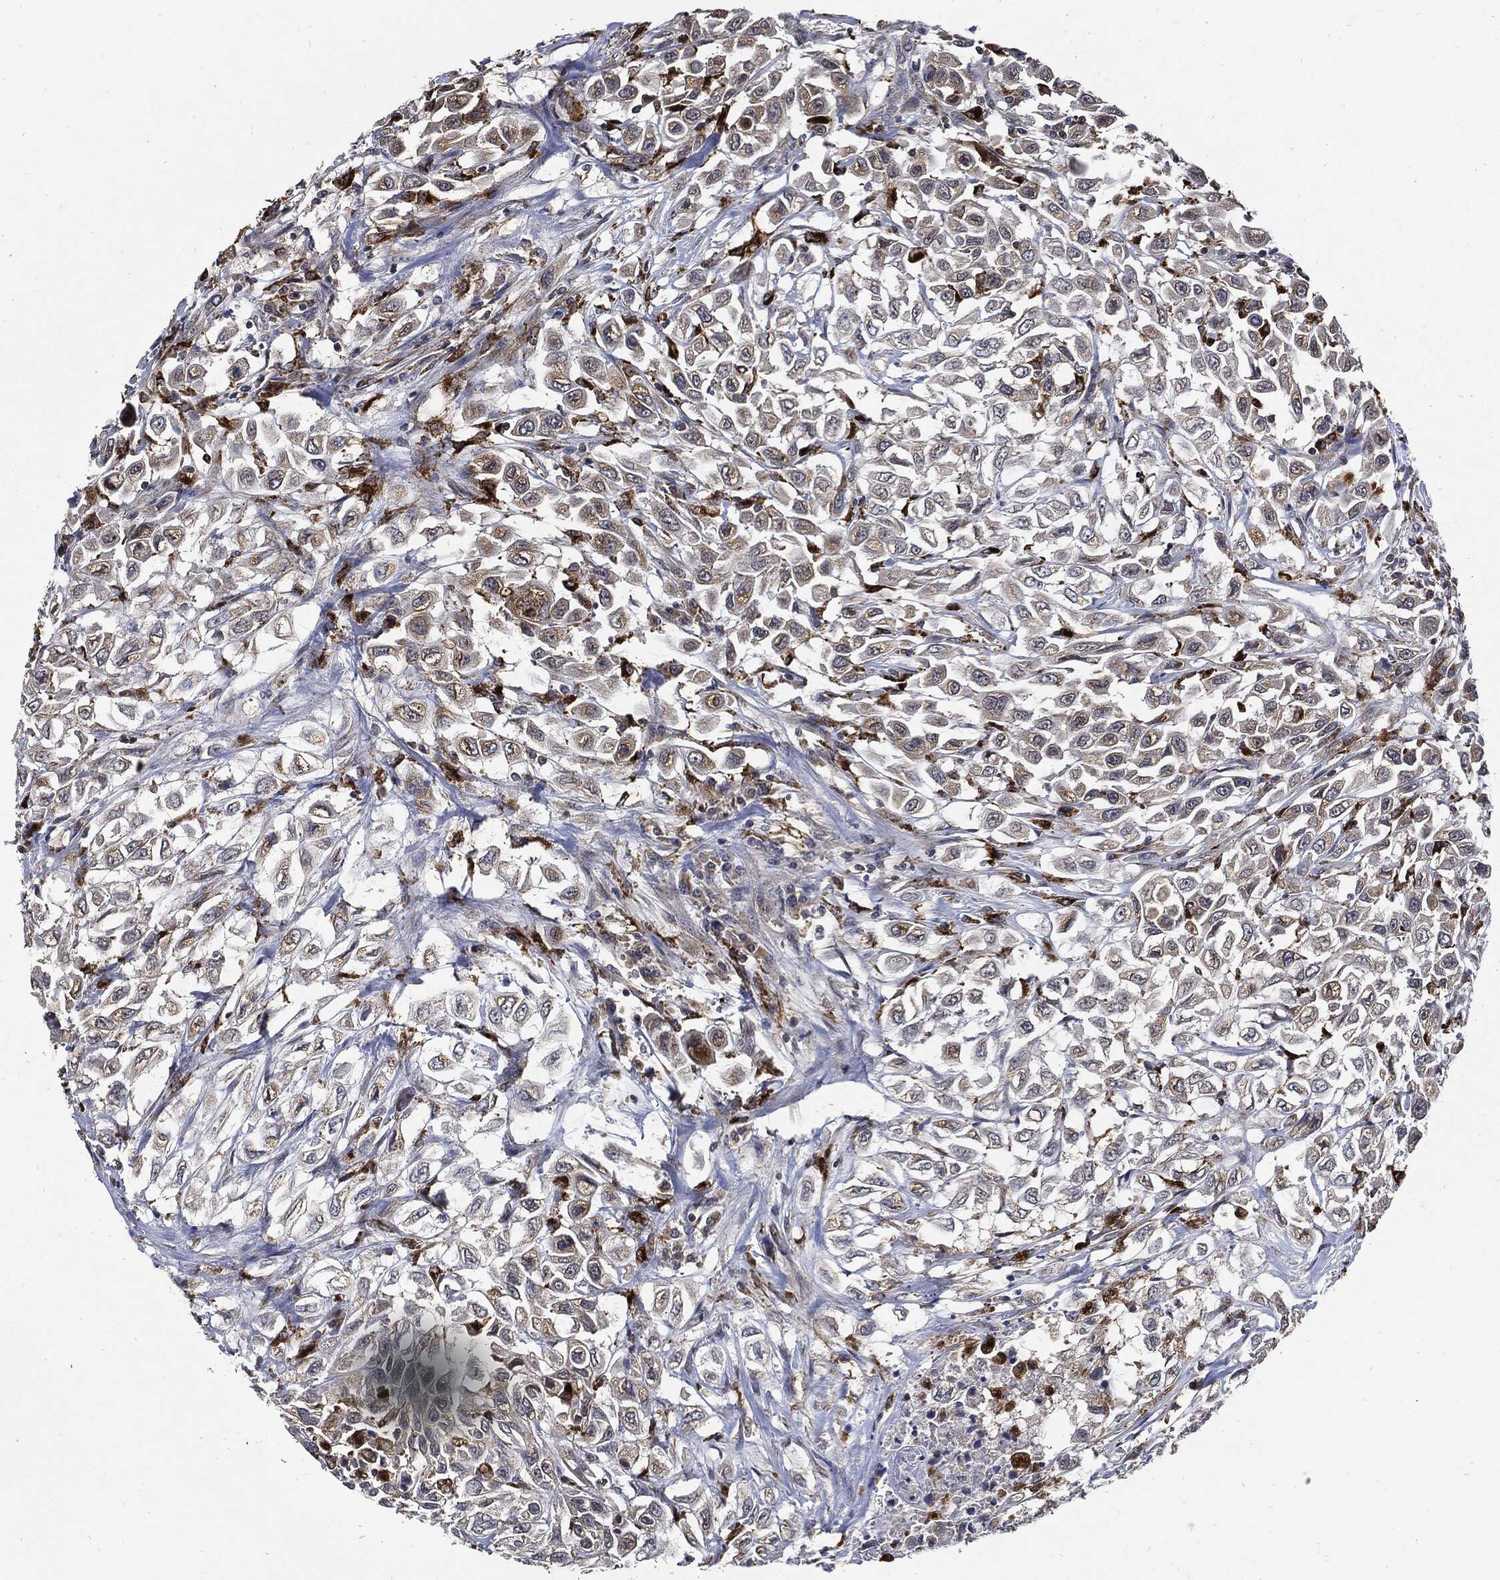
{"staining": {"intensity": "moderate", "quantity": "<25%", "location": "cytoplasmic/membranous"}, "tissue": "urothelial cancer", "cell_type": "Tumor cells", "image_type": "cancer", "snomed": [{"axis": "morphology", "description": "Urothelial carcinoma, High grade"}, {"axis": "topography", "description": "Urinary bladder"}], "caption": "A brown stain shows moderate cytoplasmic/membranous positivity of a protein in human urothelial carcinoma (high-grade) tumor cells. (DAB IHC with brightfield microscopy, high magnification).", "gene": "SLC31A2", "patient": {"sex": "female", "age": 56}}